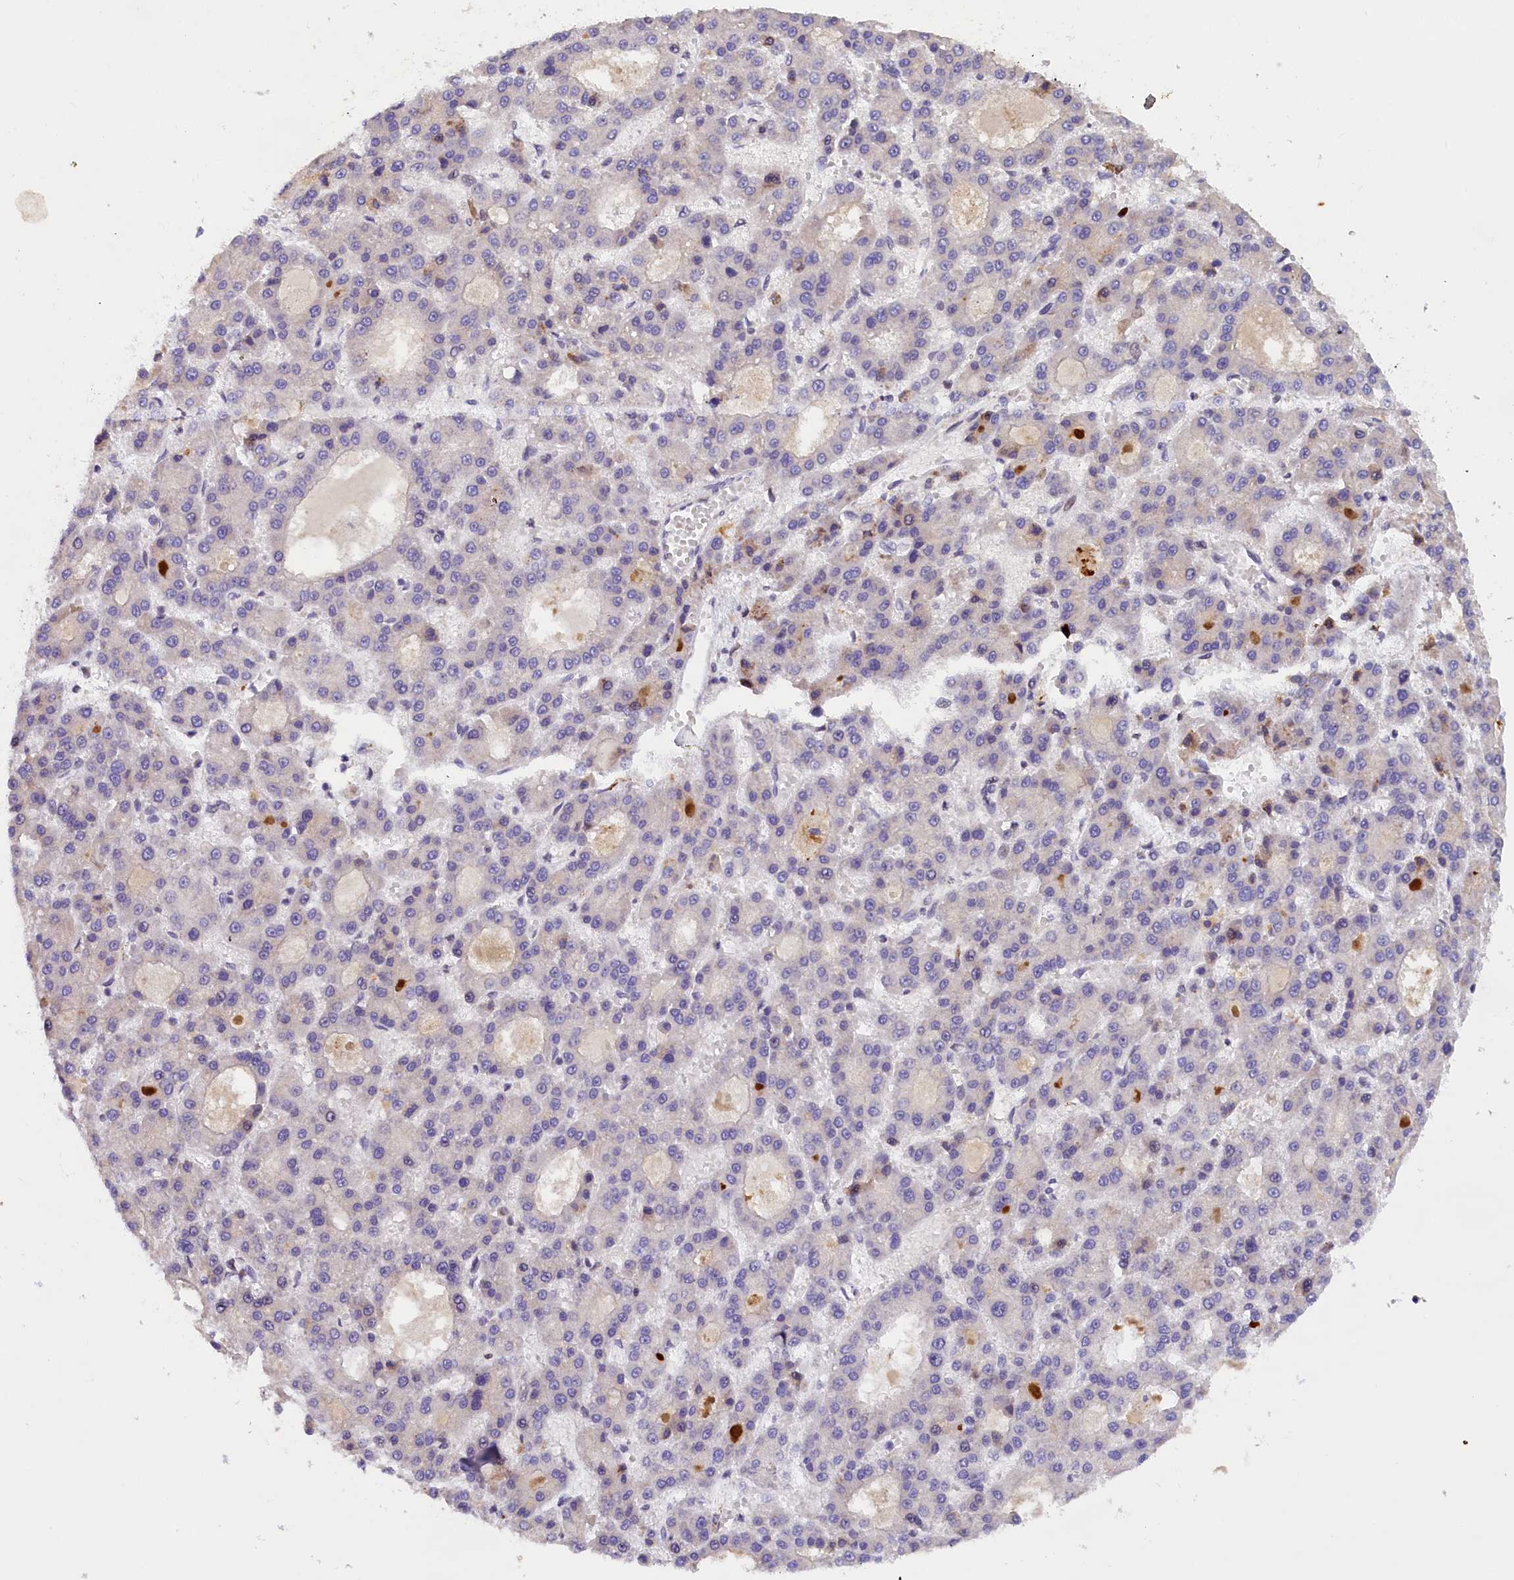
{"staining": {"intensity": "negative", "quantity": "none", "location": "none"}, "tissue": "liver cancer", "cell_type": "Tumor cells", "image_type": "cancer", "snomed": [{"axis": "morphology", "description": "Carcinoma, Hepatocellular, NOS"}, {"axis": "topography", "description": "Liver"}], "caption": "Tumor cells show no significant protein staining in liver cancer.", "gene": "FBXO45", "patient": {"sex": "male", "age": 70}}